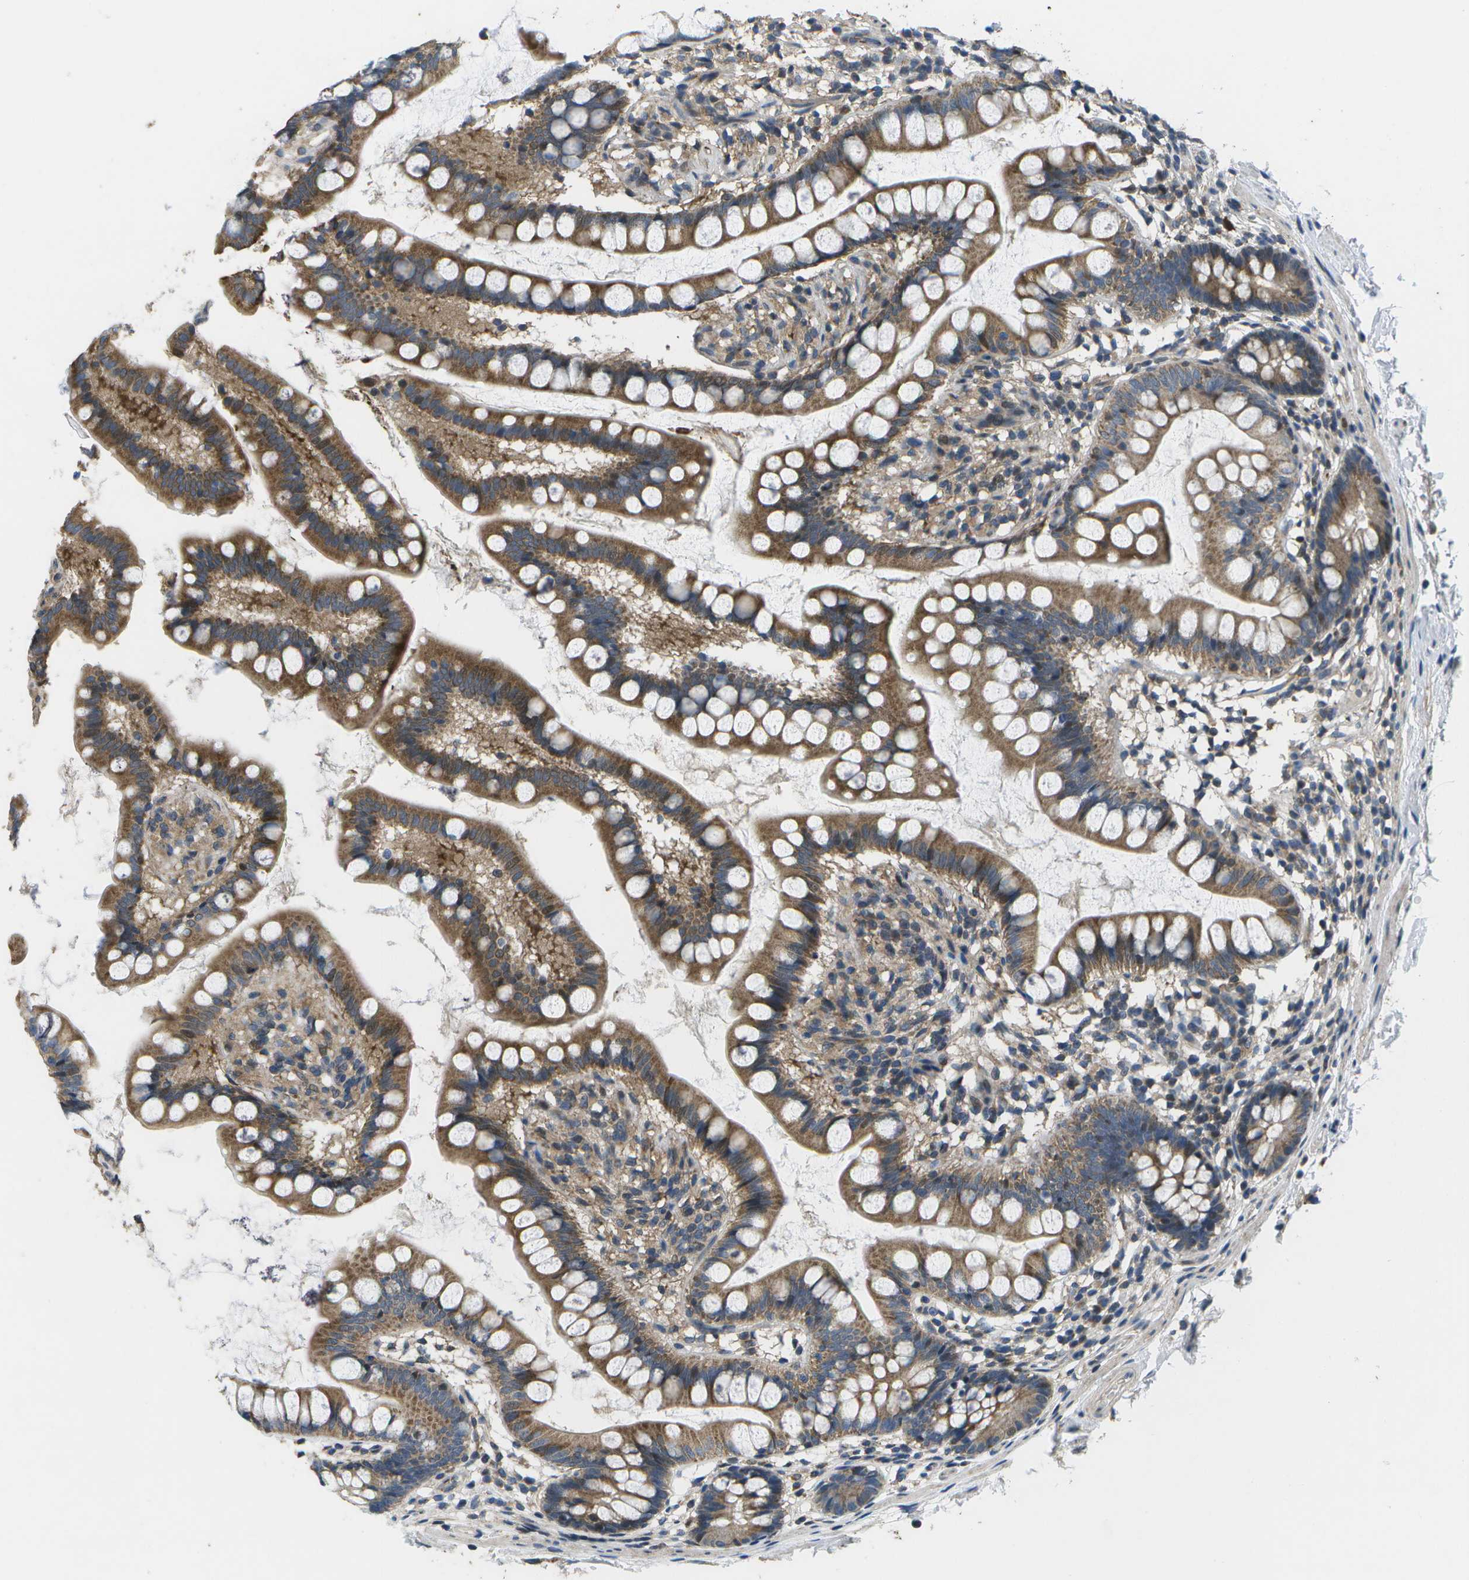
{"staining": {"intensity": "moderate", "quantity": ">75%", "location": "cytoplasmic/membranous"}, "tissue": "small intestine", "cell_type": "Glandular cells", "image_type": "normal", "snomed": [{"axis": "morphology", "description": "Normal tissue, NOS"}, {"axis": "topography", "description": "Small intestine"}], "caption": "This micrograph exhibits unremarkable small intestine stained with immunohistochemistry to label a protein in brown. The cytoplasmic/membranous of glandular cells show moderate positivity for the protein. Nuclei are counter-stained blue.", "gene": "GALNT15", "patient": {"sex": "female", "age": 84}}